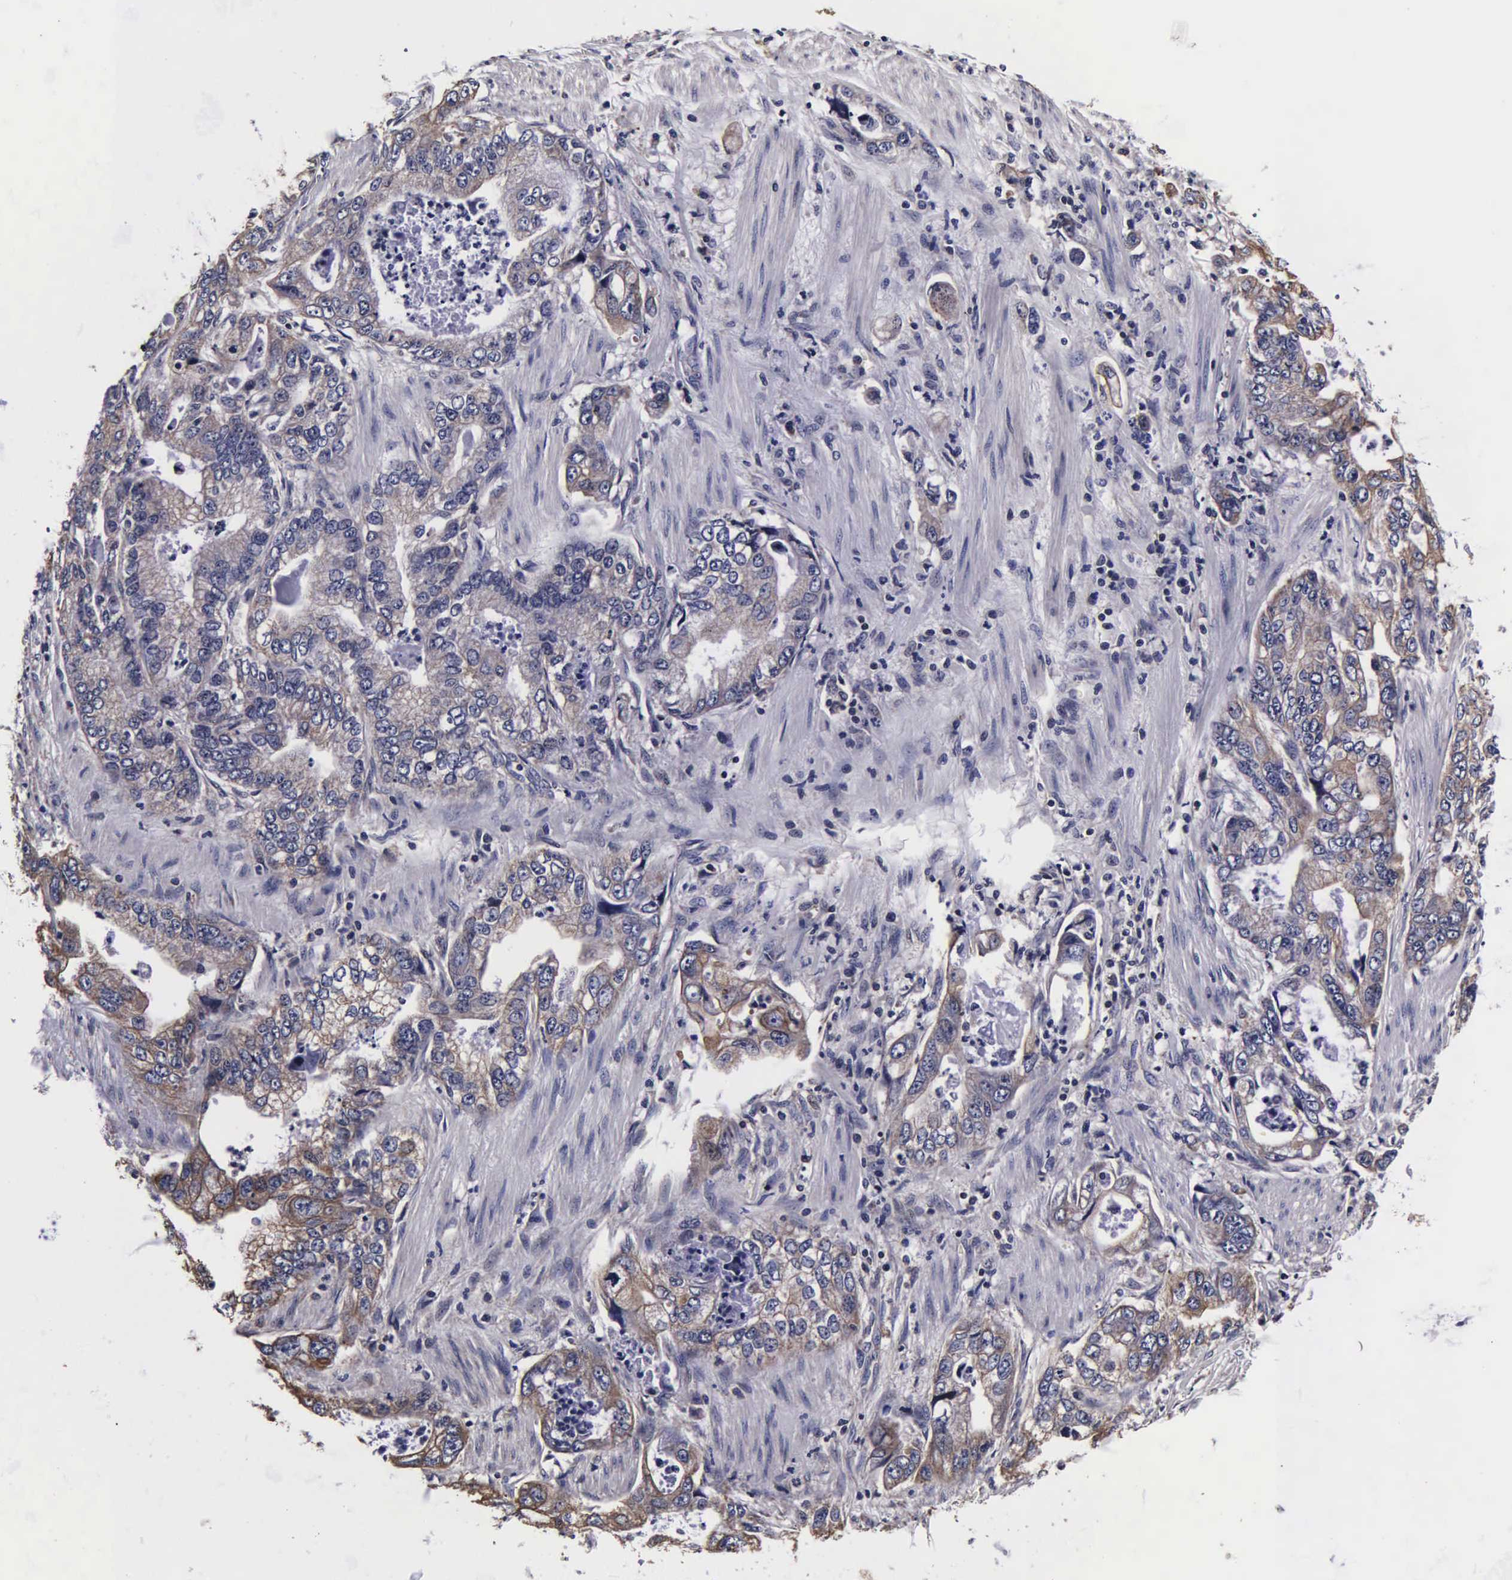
{"staining": {"intensity": "weak", "quantity": "25%-75%", "location": "cytoplasmic/membranous"}, "tissue": "stomach cancer", "cell_type": "Tumor cells", "image_type": "cancer", "snomed": [{"axis": "morphology", "description": "Adenocarcinoma, NOS"}, {"axis": "topography", "description": "Pancreas"}, {"axis": "topography", "description": "Stomach, upper"}], "caption": "Immunohistochemistry (IHC) (DAB) staining of stomach cancer shows weak cytoplasmic/membranous protein expression in approximately 25%-75% of tumor cells. (Stains: DAB in brown, nuclei in blue, Microscopy: brightfield microscopy at high magnification).", "gene": "PSMA3", "patient": {"sex": "male", "age": 77}}